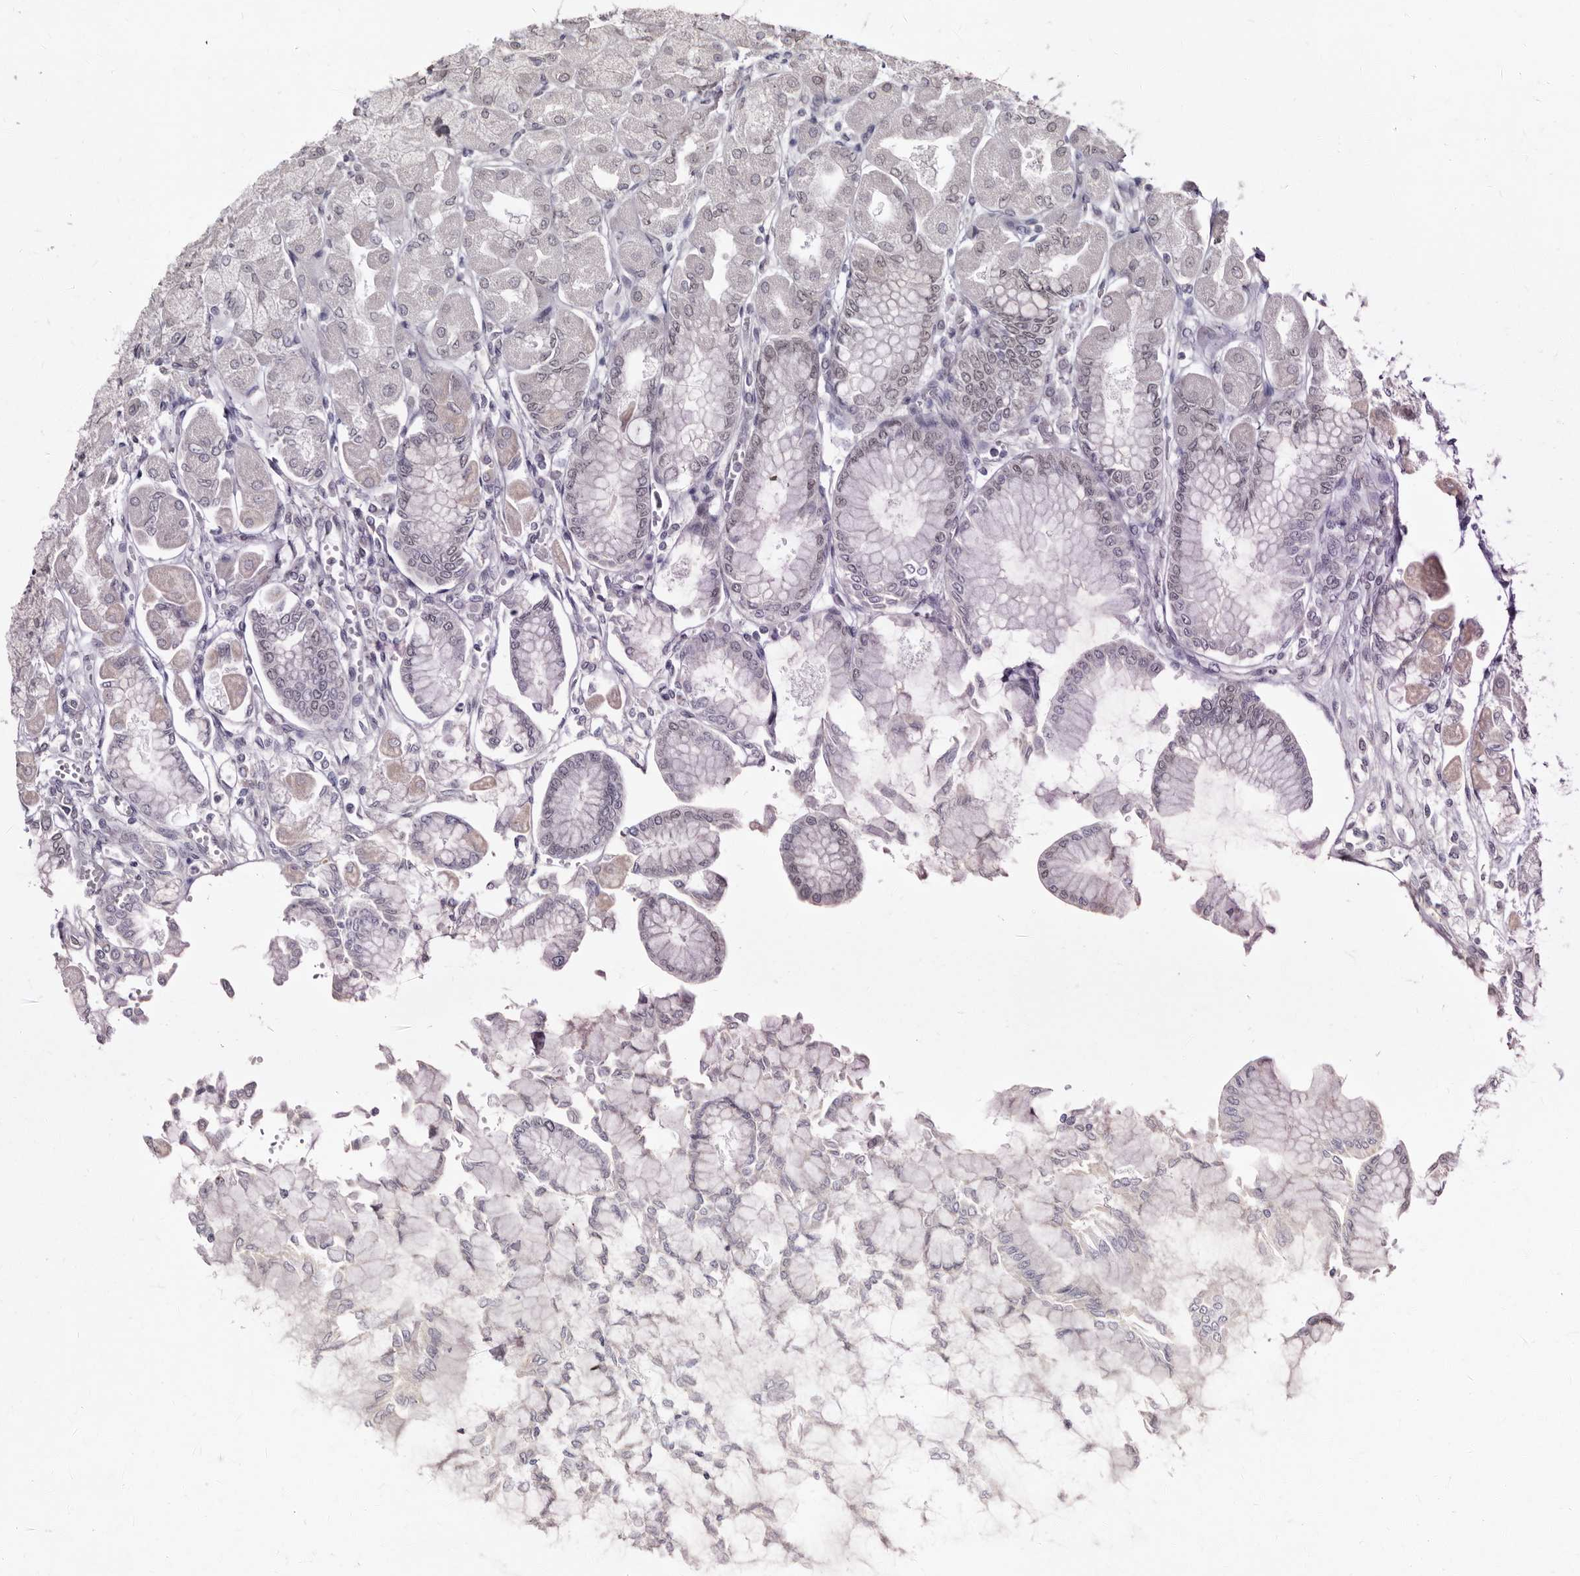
{"staining": {"intensity": "moderate", "quantity": ">75%", "location": "nuclear"}, "tissue": "stomach", "cell_type": "Glandular cells", "image_type": "normal", "snomed": [{"axis": "morphology", "description": "Normal tissue, NOS"}, {"axis": "topography", "description": "Stomach, upper"}], "caption": "Immunohistochemical staining of normal stomach shows >75% levels of moderate nuclear protein staining in approximately >75% of glandular cells. (DAB IHC with brightfield microscopy, high magnification).", "gene": "LCORL", "patient": {"sex": "female", "age": 56}}